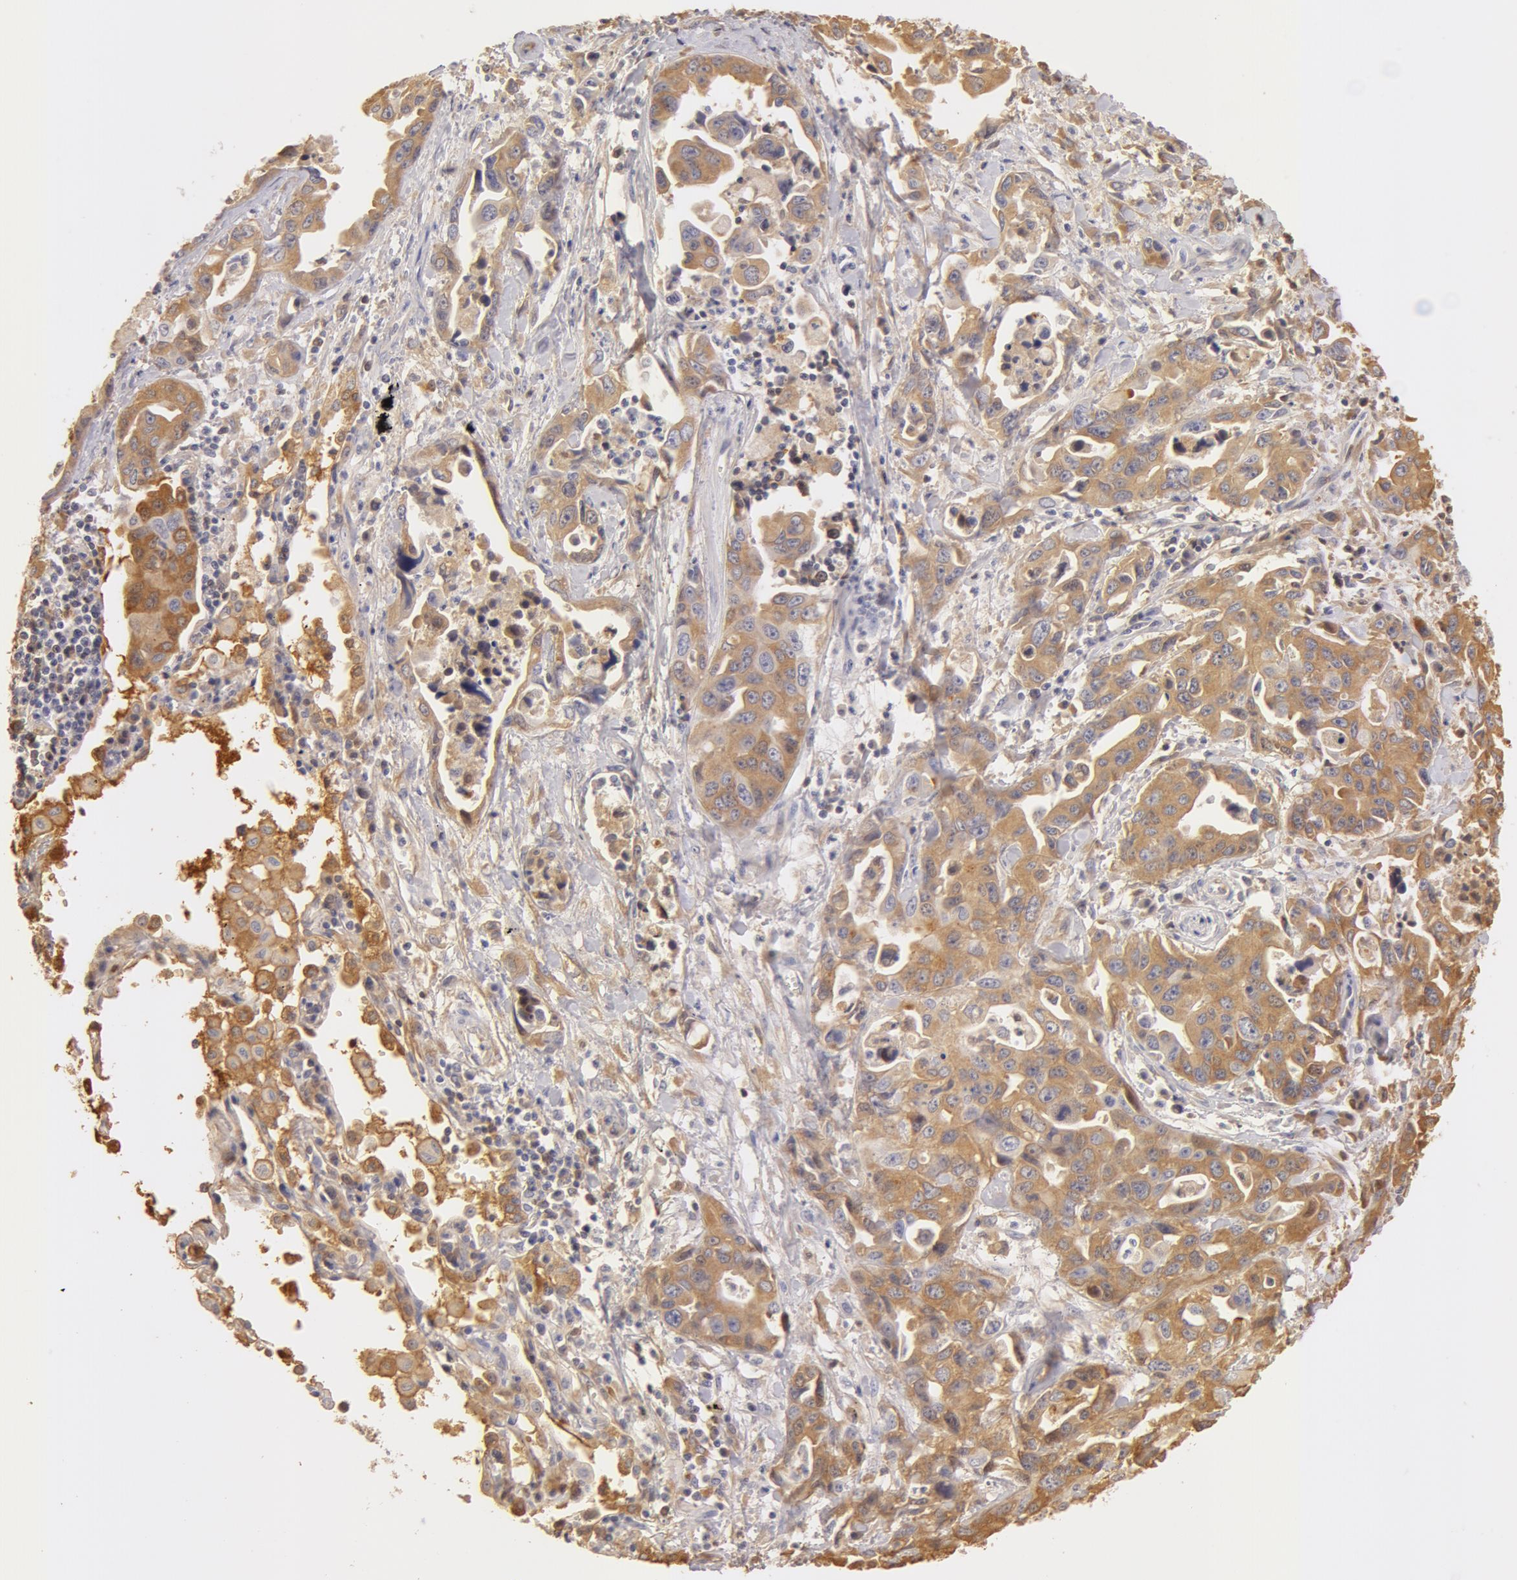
{"staining": {"intensity": "moderate", "quantity": ">75%", "location": "cytoplasmic/membranous"}, "tissue": "lung cancer", "cell_type": "Tumor cells", "image_type": "cancer", "snomed": [{"axis": "morphology", "description": "Adenocarcinoma, NOS"}, {"axis": "topography", "description": "Lung"}], "caption": "Lung adenocarcinoma stained with a protein marker reveals moderate staining in tumor cells.", "gene": "TF", "patient": {"sex": "male", "age": 64}}